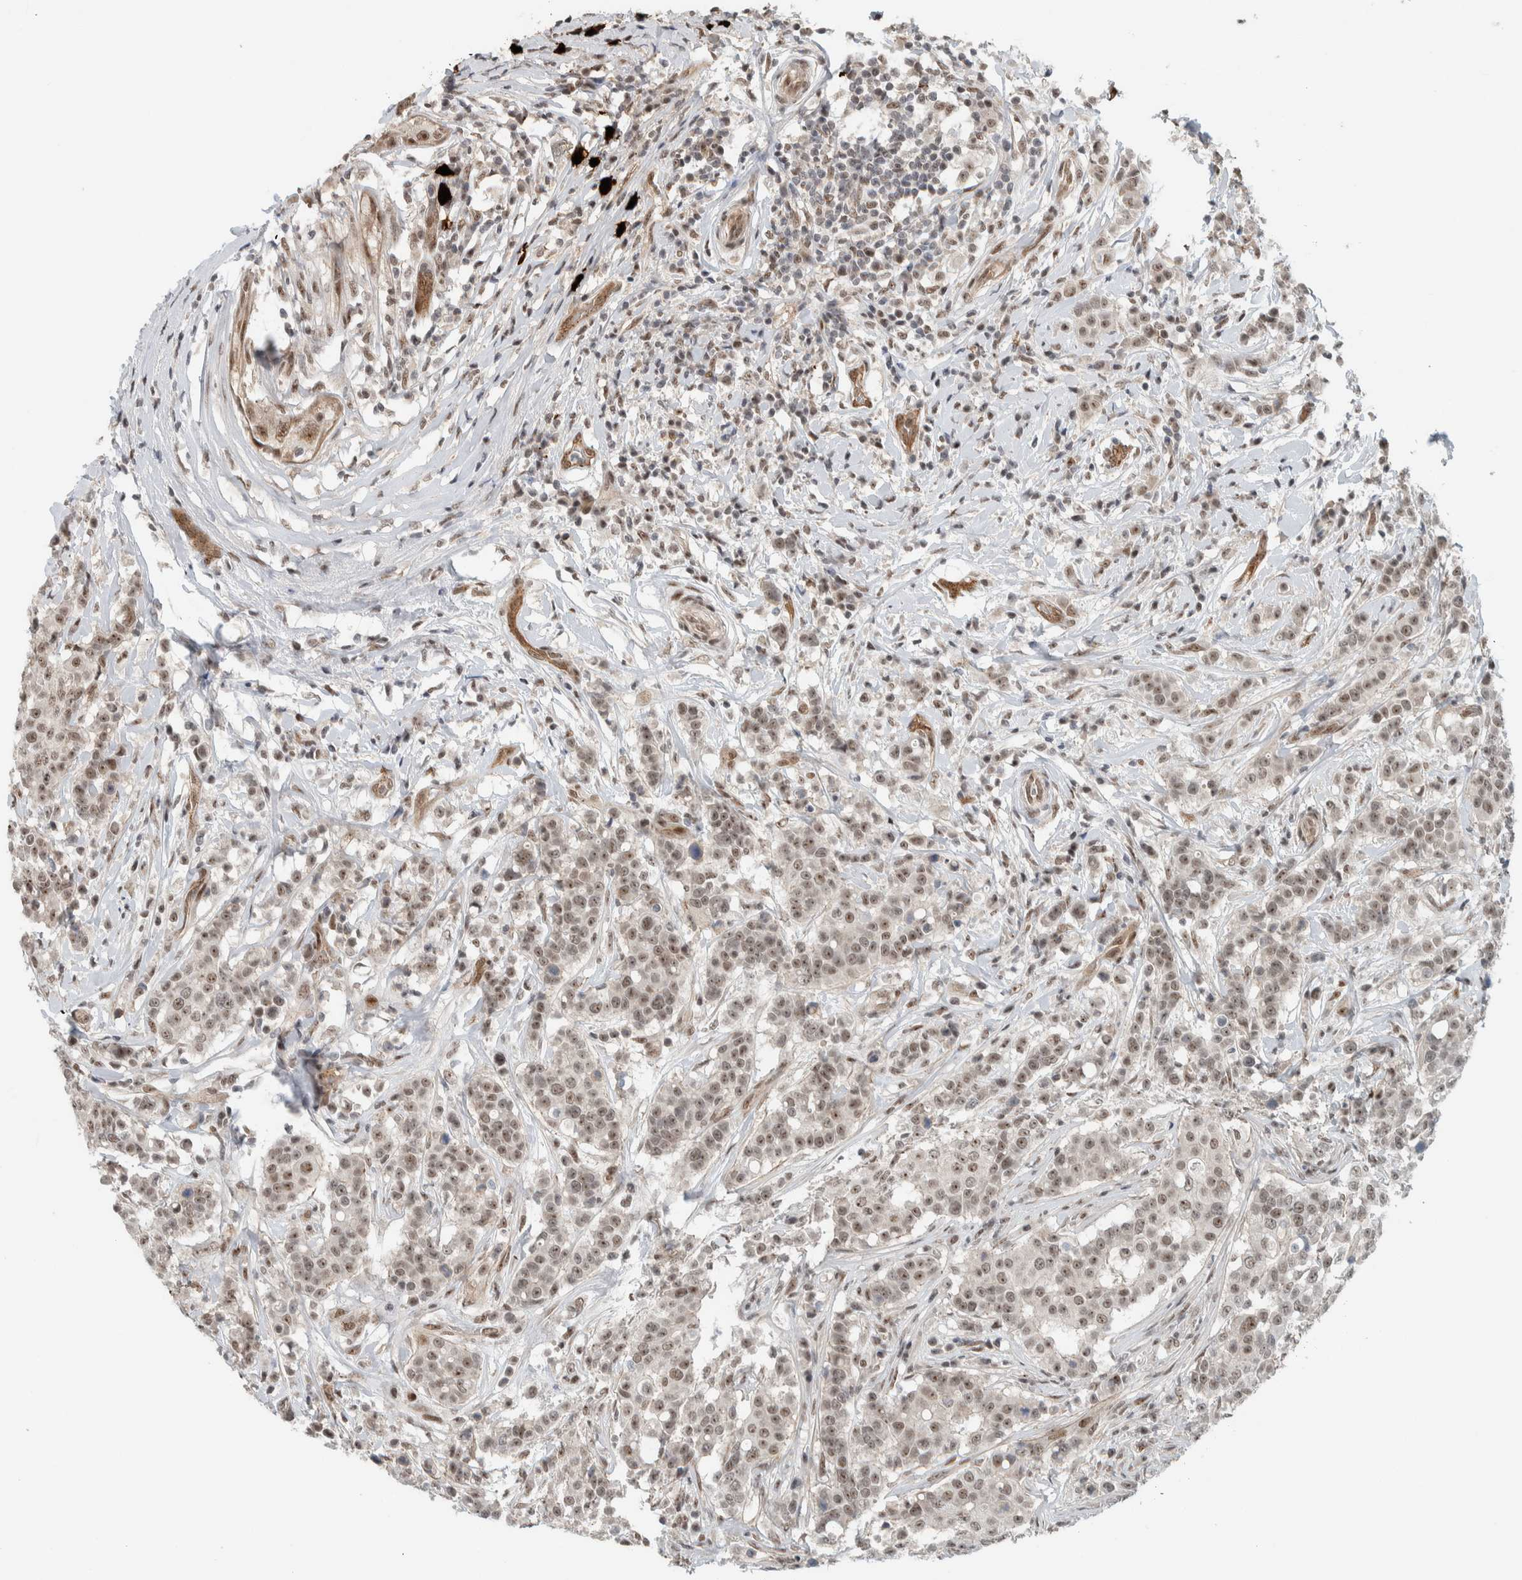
{"staining": {"intensity": "moderate", "quantity": ">75%", "location": "nuclear"}, "tissue": "breast cancer", "cell_type": "Tumor cells", "image_type": "cancer", "snomed": [{"axis": "morphology", "description": "Duct carcinoma"}, {"axis": "topography", "description": "Breast"}], "caption": "Brown immunohistochemical staining in human breast cancer shows moderate nuclear positivity in approximately >75% of tumor cells.", "gene": "ZFP91", "patient": {"sex": "female", "age": 27}}